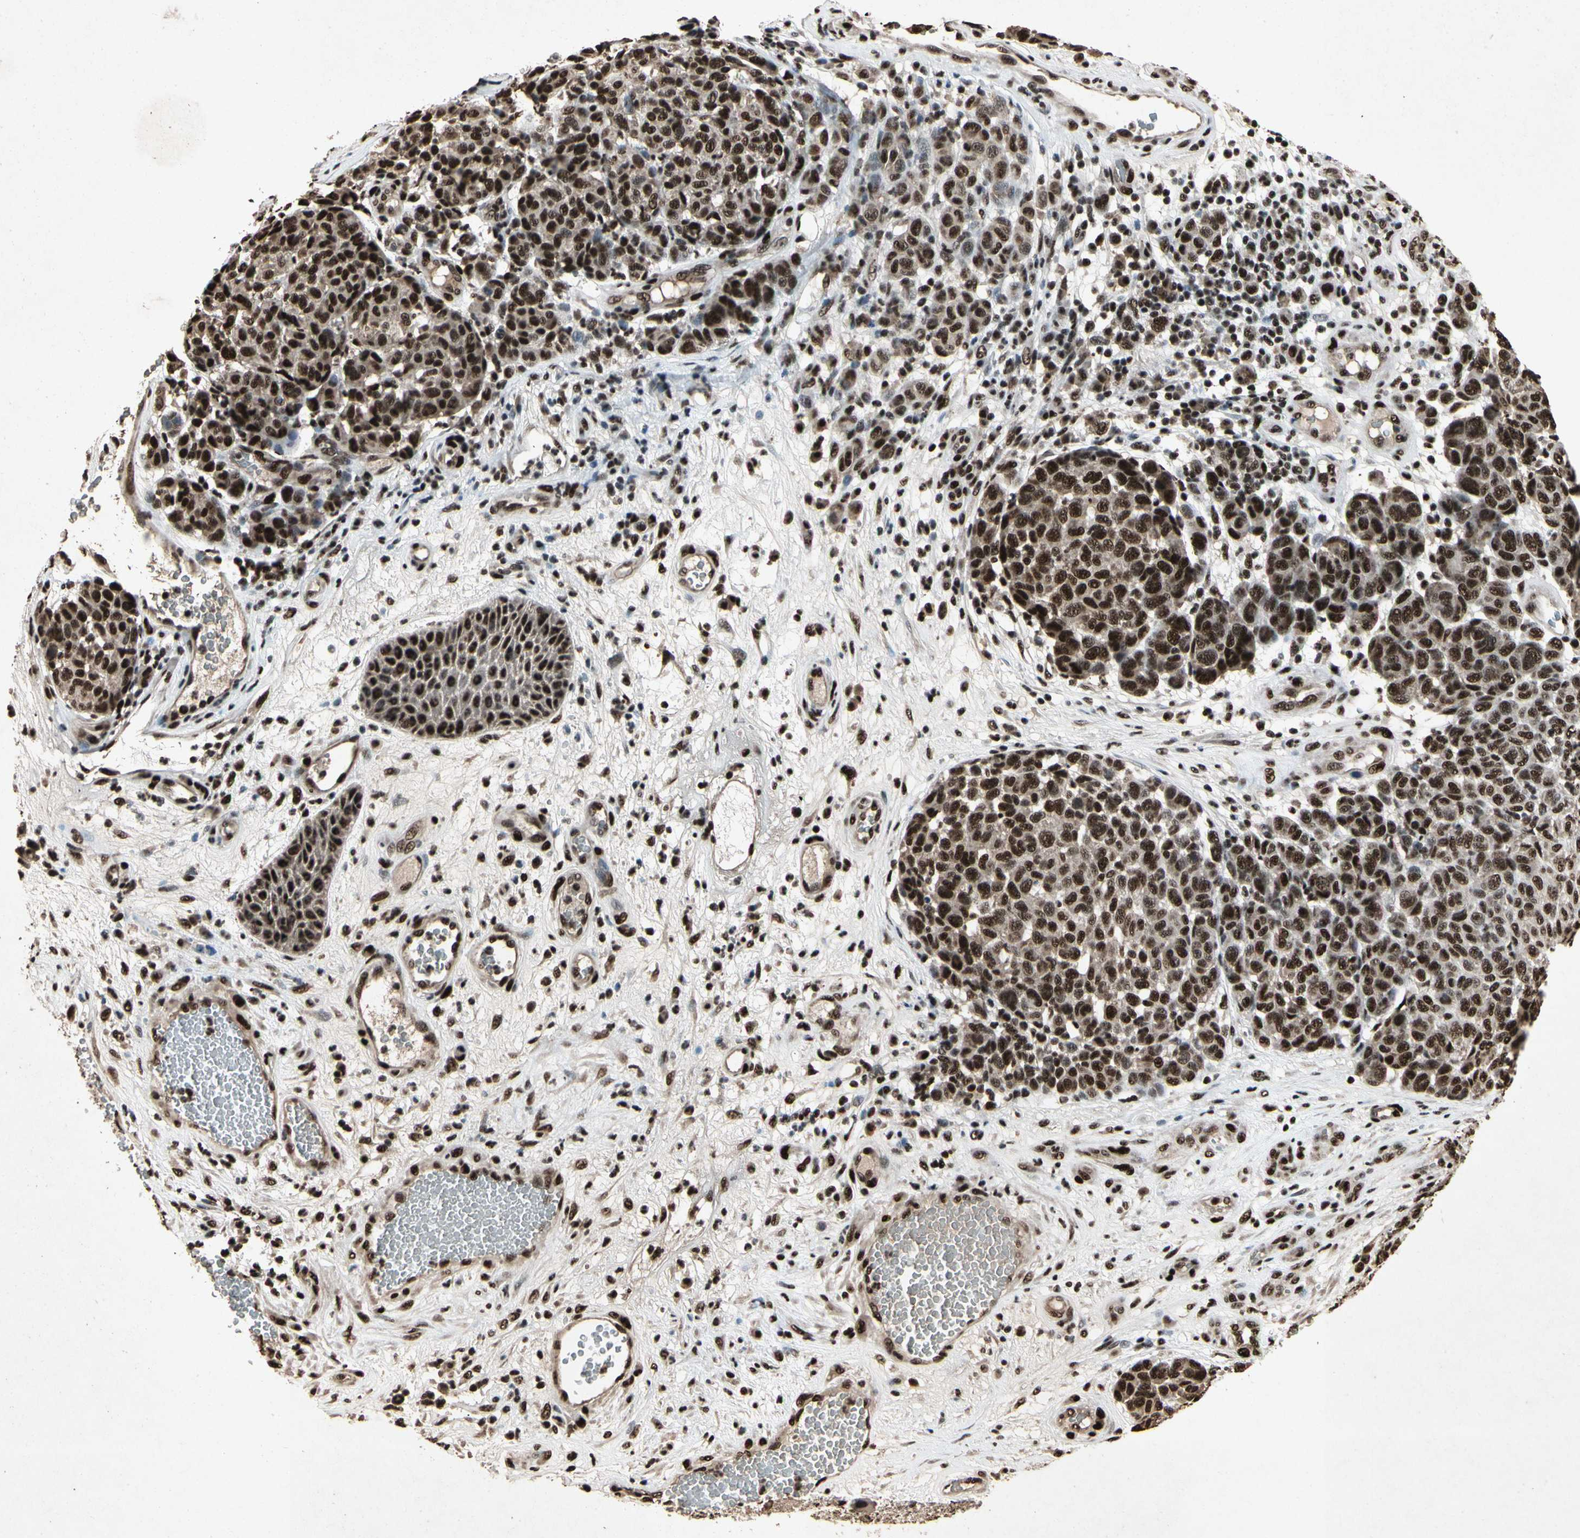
{"staining": {"intensity": "strong", "quantity": ">75%", "location": "cytoplasmic/membranous,nuclear"}, "tissue": "melanoma", "cell_type": "Tumor cells", "image_type": "cancer", "snomed": [{"axis": "morphology", "description": "Malignant melanoma, NOS"}, {"axis": "topography", "description": "Skin"}], "caption": "Protein analysis of malignant melanoma tissue shows strong cytoplasmic/membranous and nuclear expression in approximately >75% of tumor cells.", "gene": "TBX2", "patient": {"sex": "male", "age": 59}}